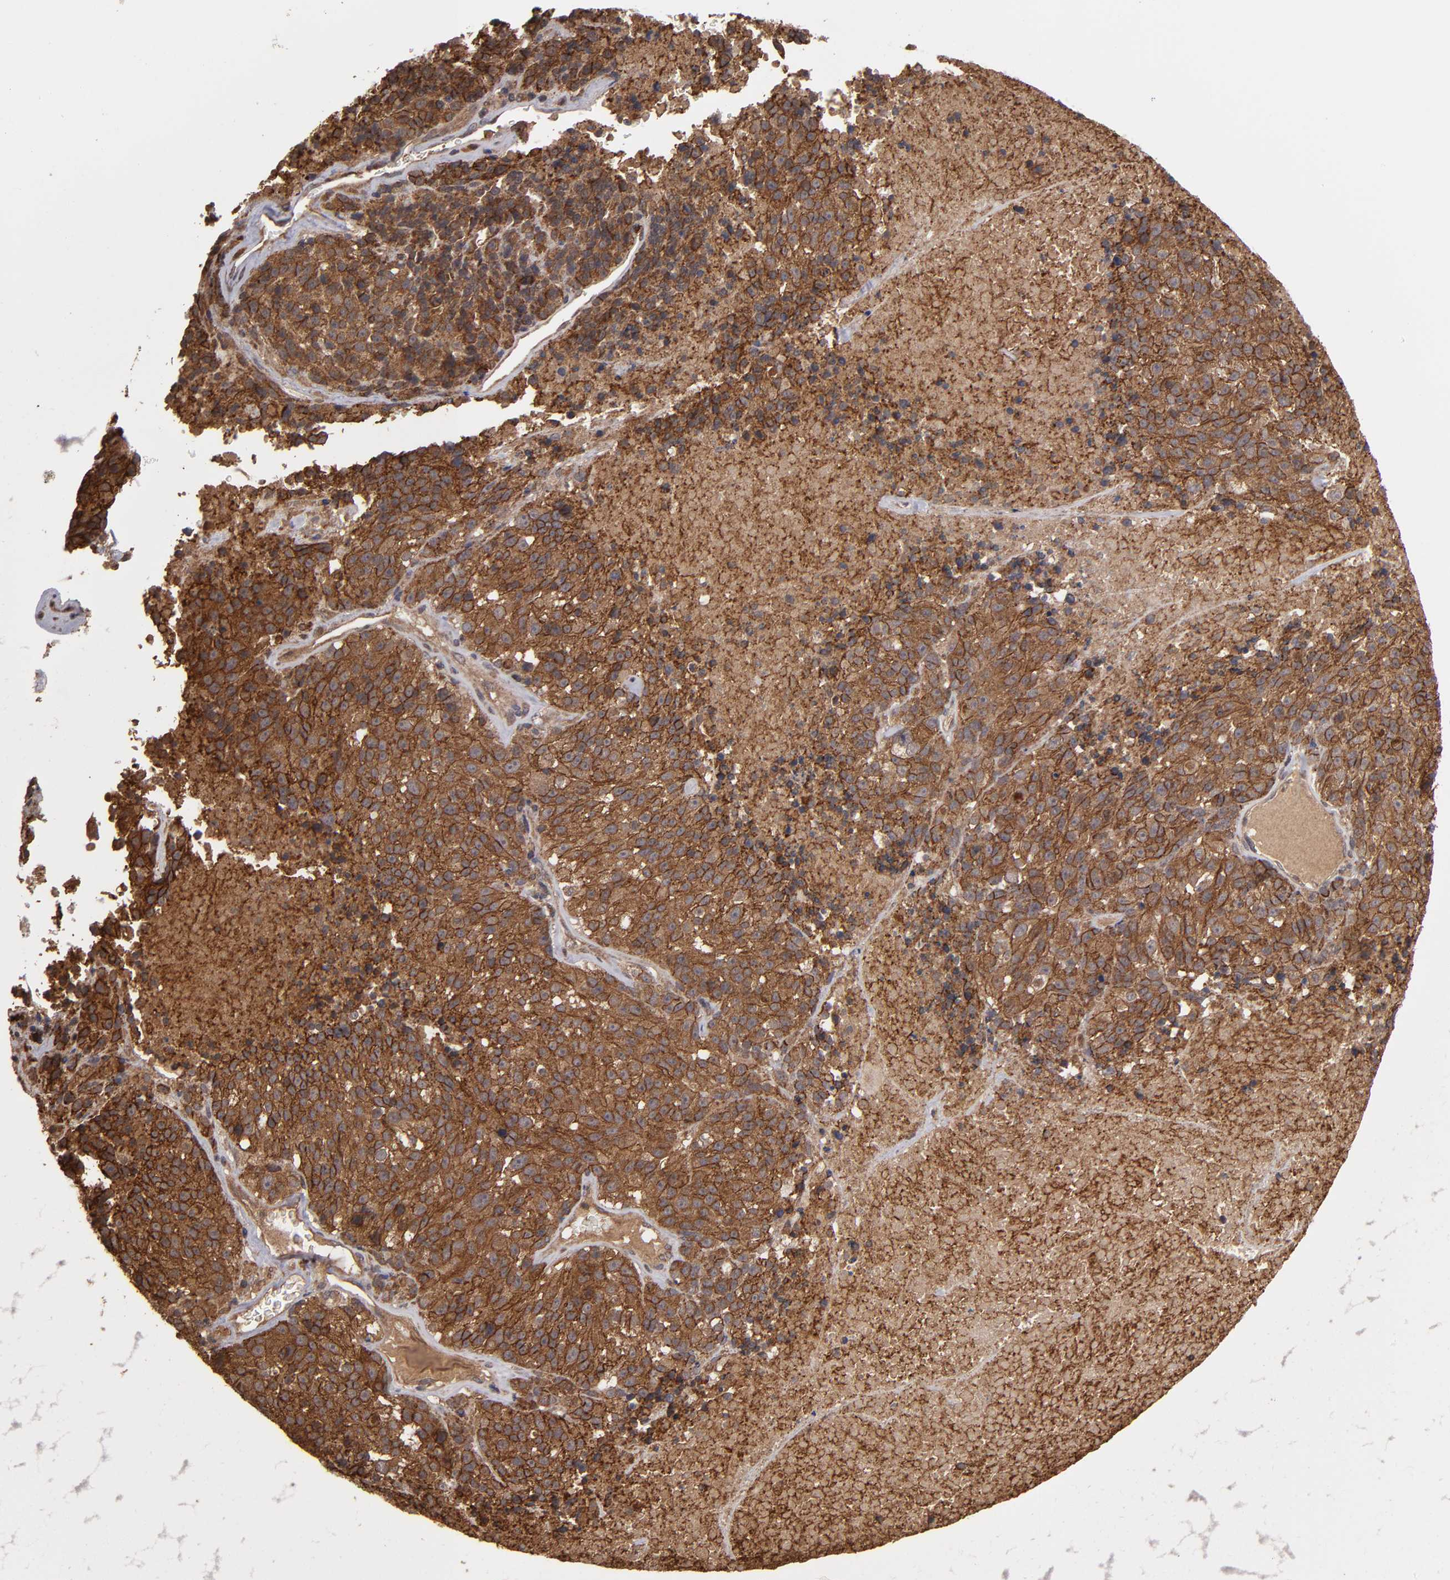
{"staining": {"intensity": "moderate", "quantity": ">75%", "location": "cytoplasmic/membranous"}, "tissue": "melanoma", "cell_type": "Tumor cells", "image_type": "cancer", "snomed": [{"axis": "morphology", "description": "Malignant melanoma, Metastatic site"}, {"axis": "topography", "description": "Cerebral cortex"}], "caption": "Immunohistochemistry (IHC) staining of malignant melanoma (metastatic site), which shows medium levels of moderate cytoplasmic/membranous staining in approximately >75% of tumor cells indicating moderate cytoplasmic/membranous protein expression. The staining was performed using DAB (brown) for protein detection and nuclei were counterstained in hematoxylin (blue).", "gene": "RPS6KA6", "patient": {"sex": "female", "age": 52}}